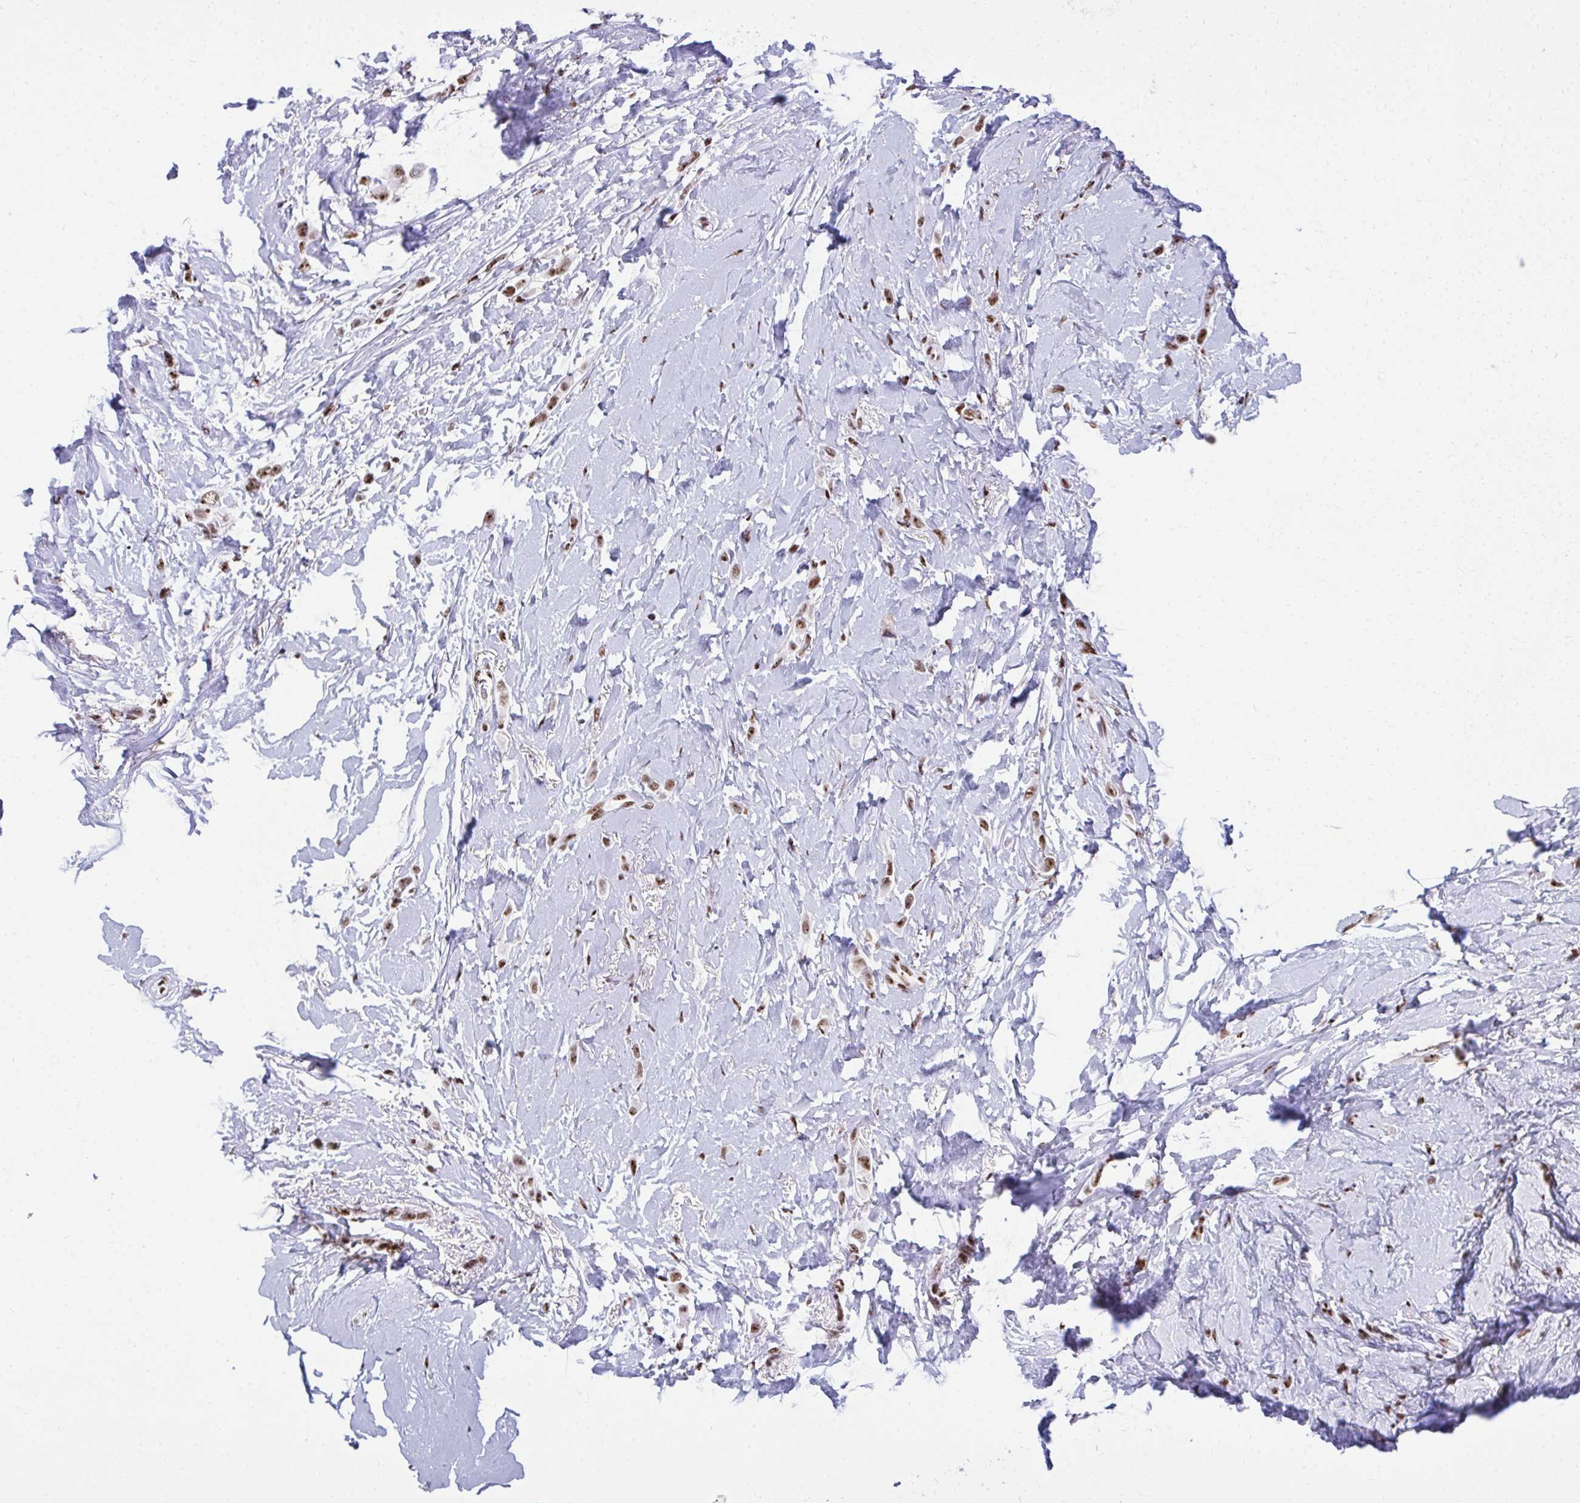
{"staining": {"intensity": "moderate", "quantity": ">75%", "location": "nuclear"}, "tissue": "breast cancer", "cell_type": "Tumor cells", "image_type": "cancer", "snomed": [{"axis": "morphology", "description": "Lobular carcinoma"}, {"axis": "topography", "description": "Breast"}], "caption": "This is an image of immunohistochemistry staining of breast lobular carcinoma, which shows moderate expression in the nuclear of tumor cells.", "gene": "PELP1", "patient": {"sex": "female", "age": 66}}